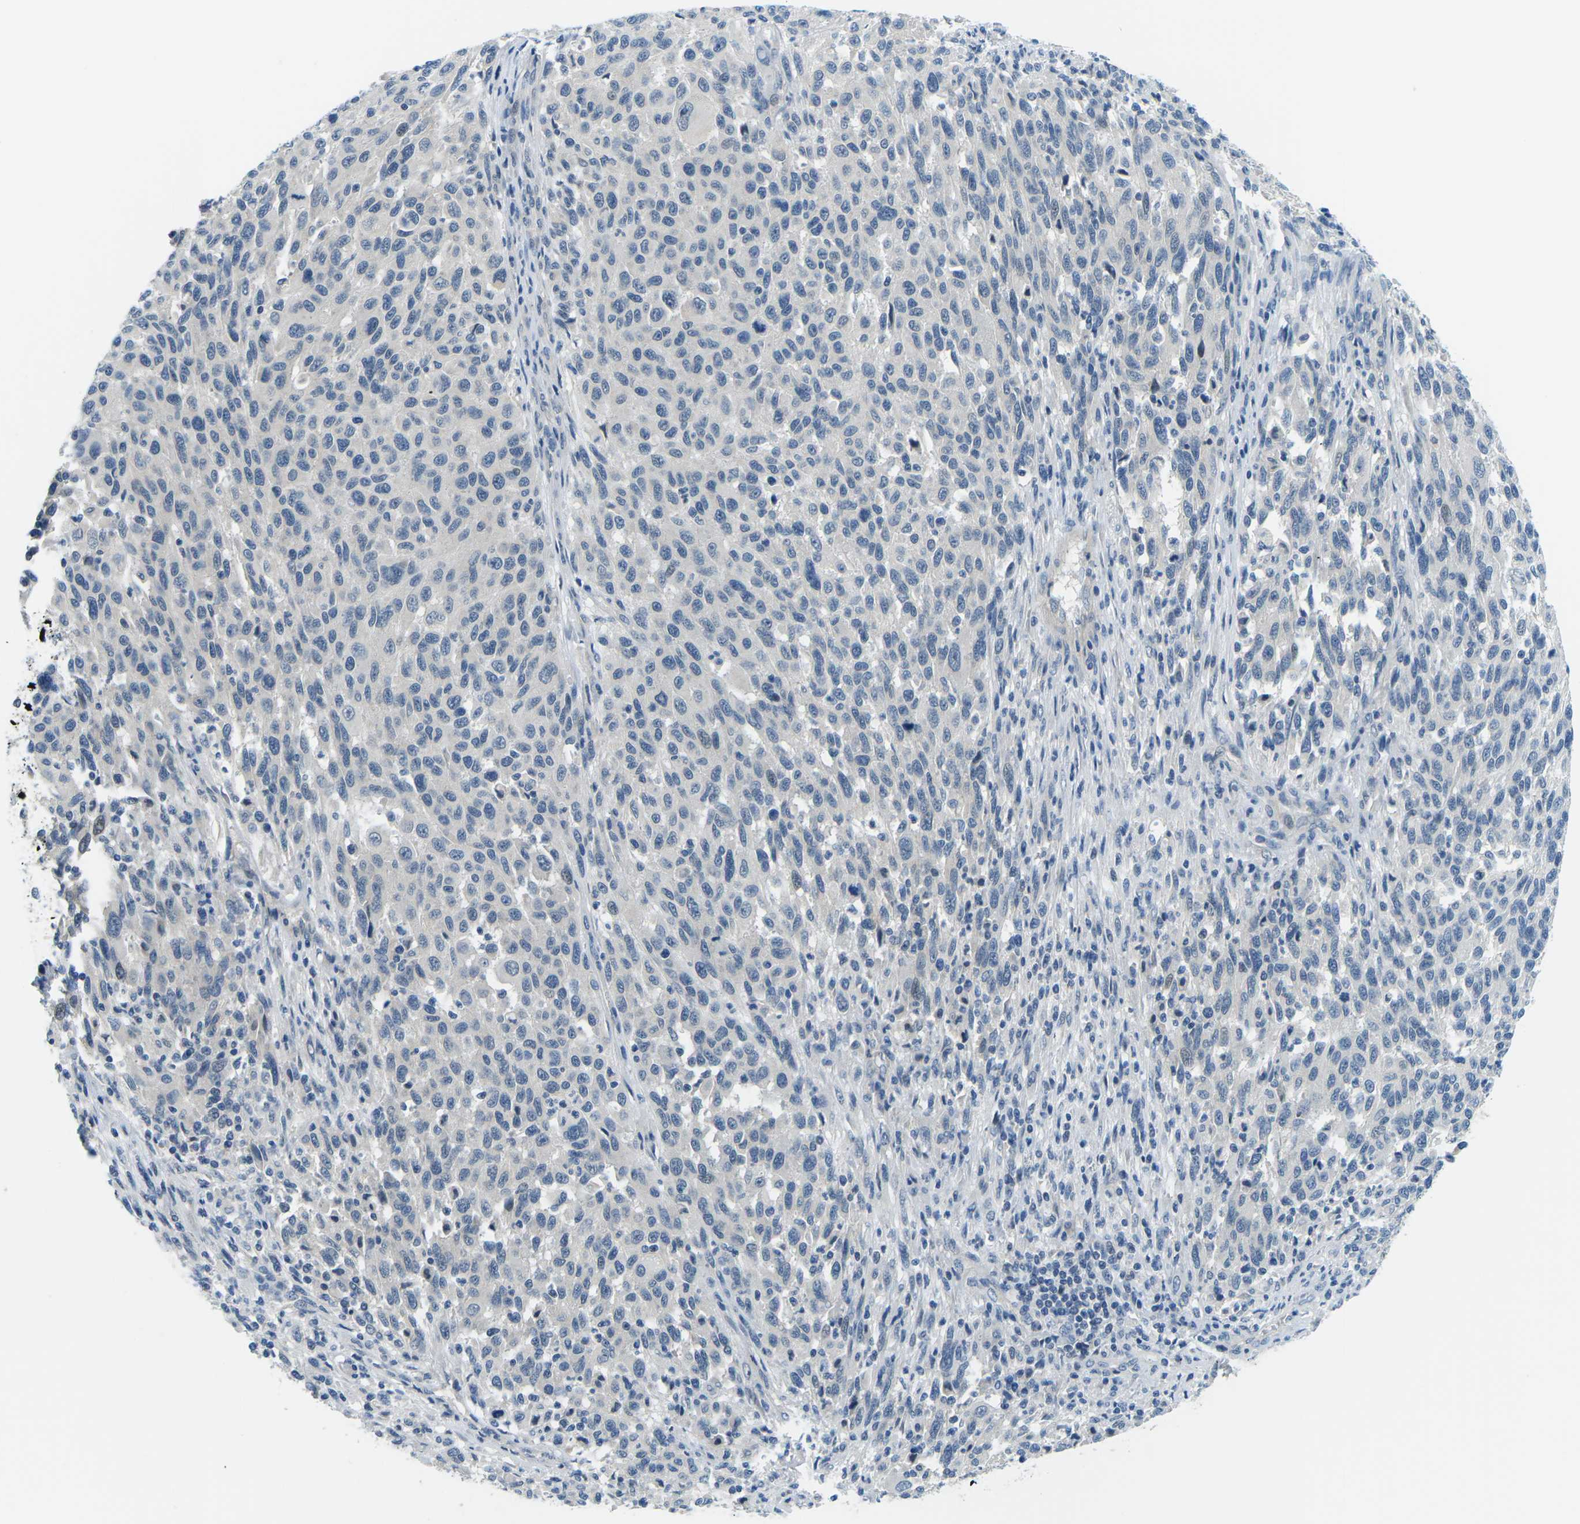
{"staining": {"intensity": "negative", "quantity": "none", "location": "none"}, "tissue": "melanoma", "cell_type": "Tumor cells", "image_type": "cancer", "snomed": [{"axis": "morphology", "description": "Malignant melanoma, Metastatic site"}, {"axis": "topography", "description": "Lymph node"}], "caption": "IHC micrograph of human melanoma stained for a protein (brown), which exhibits no expression in tumor cells.", "gene": "CTNND1", "patient": {"sex": "male", "age": 61}}